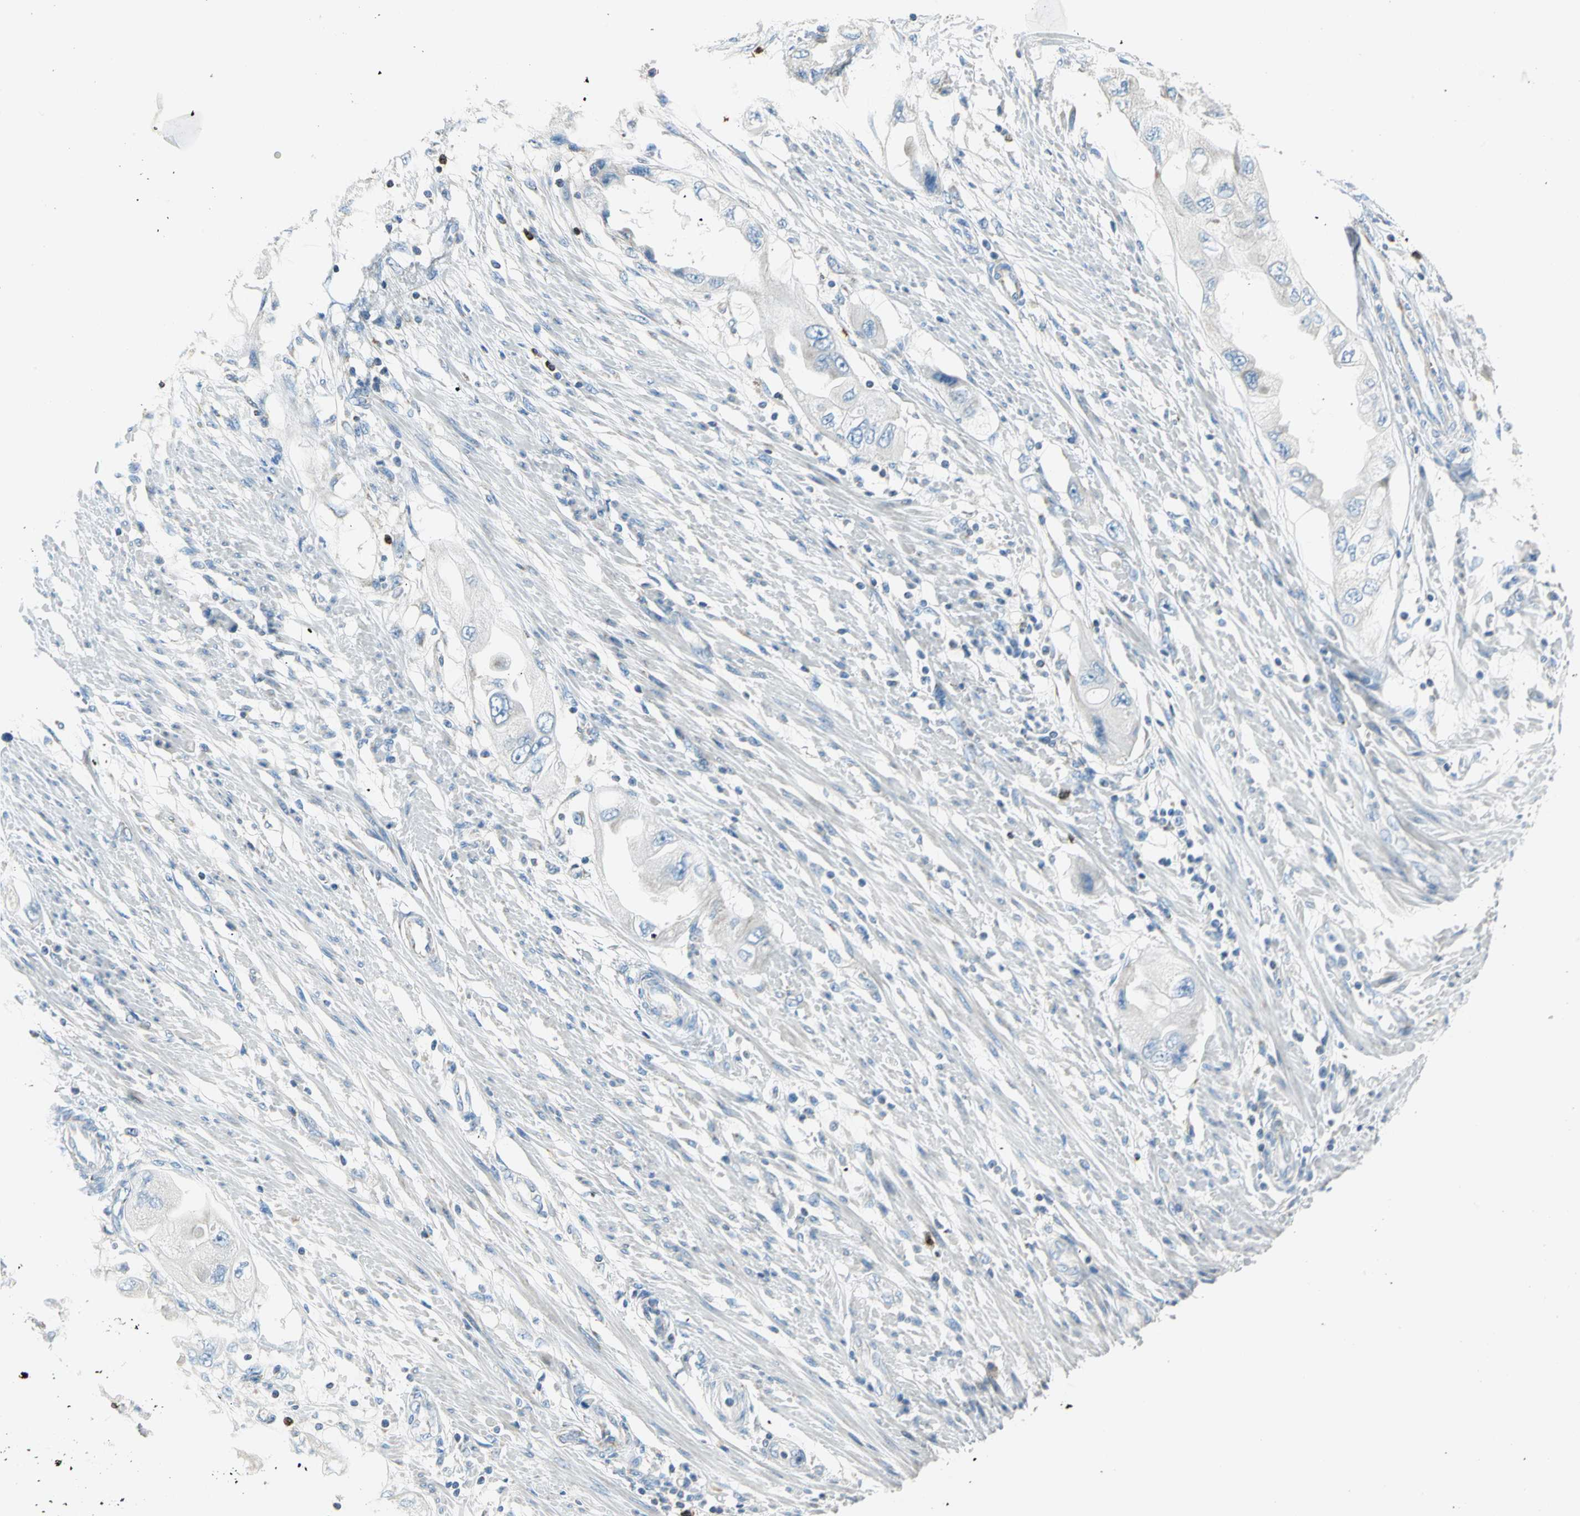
{"staining": {"intensity": "negative", "quantity": "none", "location": "none"}, "tissue": "endometrial cancer", "cell_type": "Tumor cells", "image_type": "cancer", "snomed": [{"axis": "morphology", "description": "Adenocarcinoma, NOS"}, {"axis": "topography", "description": "Endometrium"}], "caption": "IHC of endometrial cancer demonstrates no positivity in tumor cells.", "gene": "ALOX15", "patient": {"sex": "female", "age": 67}}